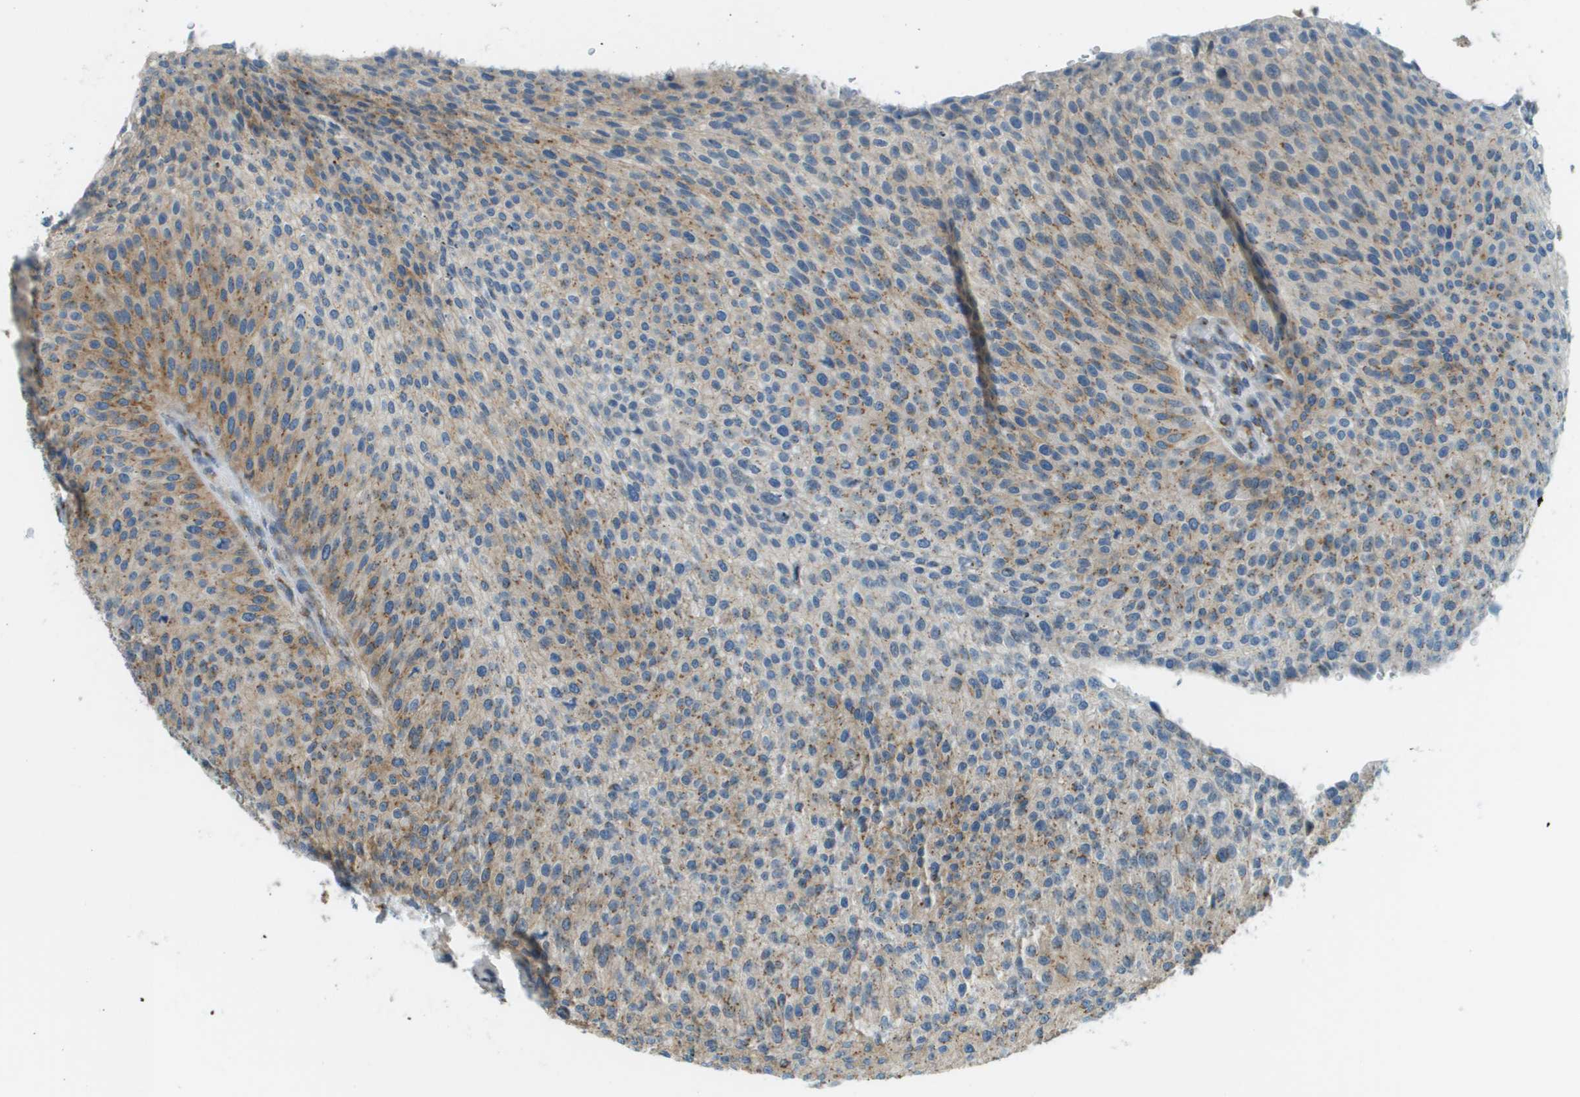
{"staining": {"intensity": "moderate", "quantity": ">75%", "location": "cytoplasmic/membranous"}, "tissue": "urothelial cancer", "cell_type": "Tumor cells", "image_type": "cancer", "snomed": [{"axis": "morphology", "description": "Urothelial carcinoma, Low grade"}, {"axis": "topography", "description": "Smooth muscle"}, {"axis": "topography", "description": "Urinary bladder"}], "caption": "Urothelial carcinoma (low-grade) was stained to show a protein in brown. There is medium levels of moderate cytoplasmic/membranous expression in about >75% of tumor cells. The protein of interest is shown in brown color, while the nuclei are stained blue.", "gene": "ACBD3", "patient": {"sex": "male", "age": 60}}